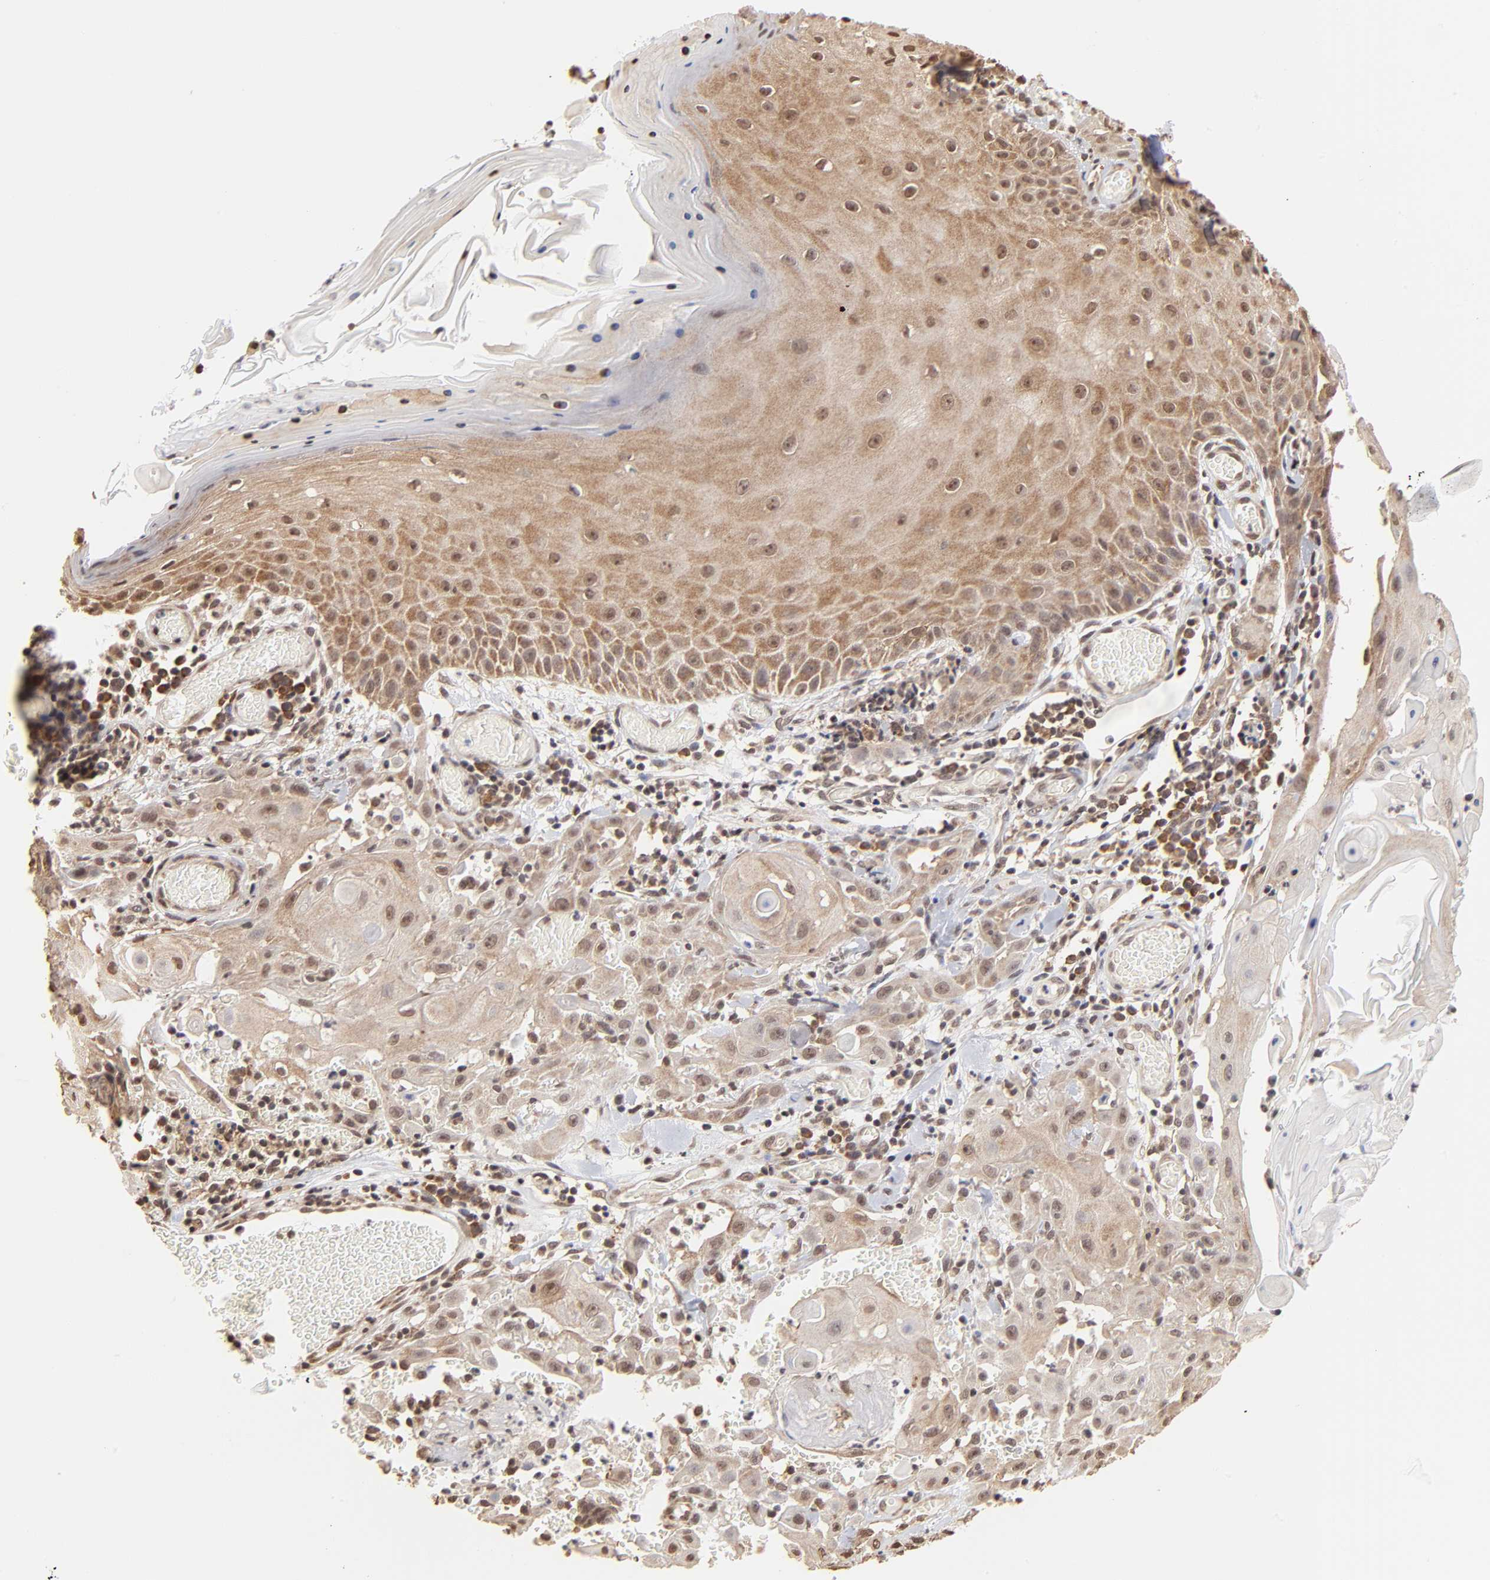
{"staining": {"intensity": "weak", "quantity": "<25%", "location": "cytoplasmic/membranous,nuclear"}, "tissue": "skin cancer", "cell_type": "Tumor cells", "image_type": "cancer", "snomed": [{"axis": "morphology", "description": "Squamous cell carcinoma, NOS"}, {"axis": "topography", "description": "Skin"}], "caption": "Immunohistochemistry of human squamous cell carcinoma (skin) shows no positivity in tumor cells. (DAB immunohistochemistry with hematoxylin counter stain).", "gene": "BRPF1", "patient": {"sex": "male", "age": 24}}